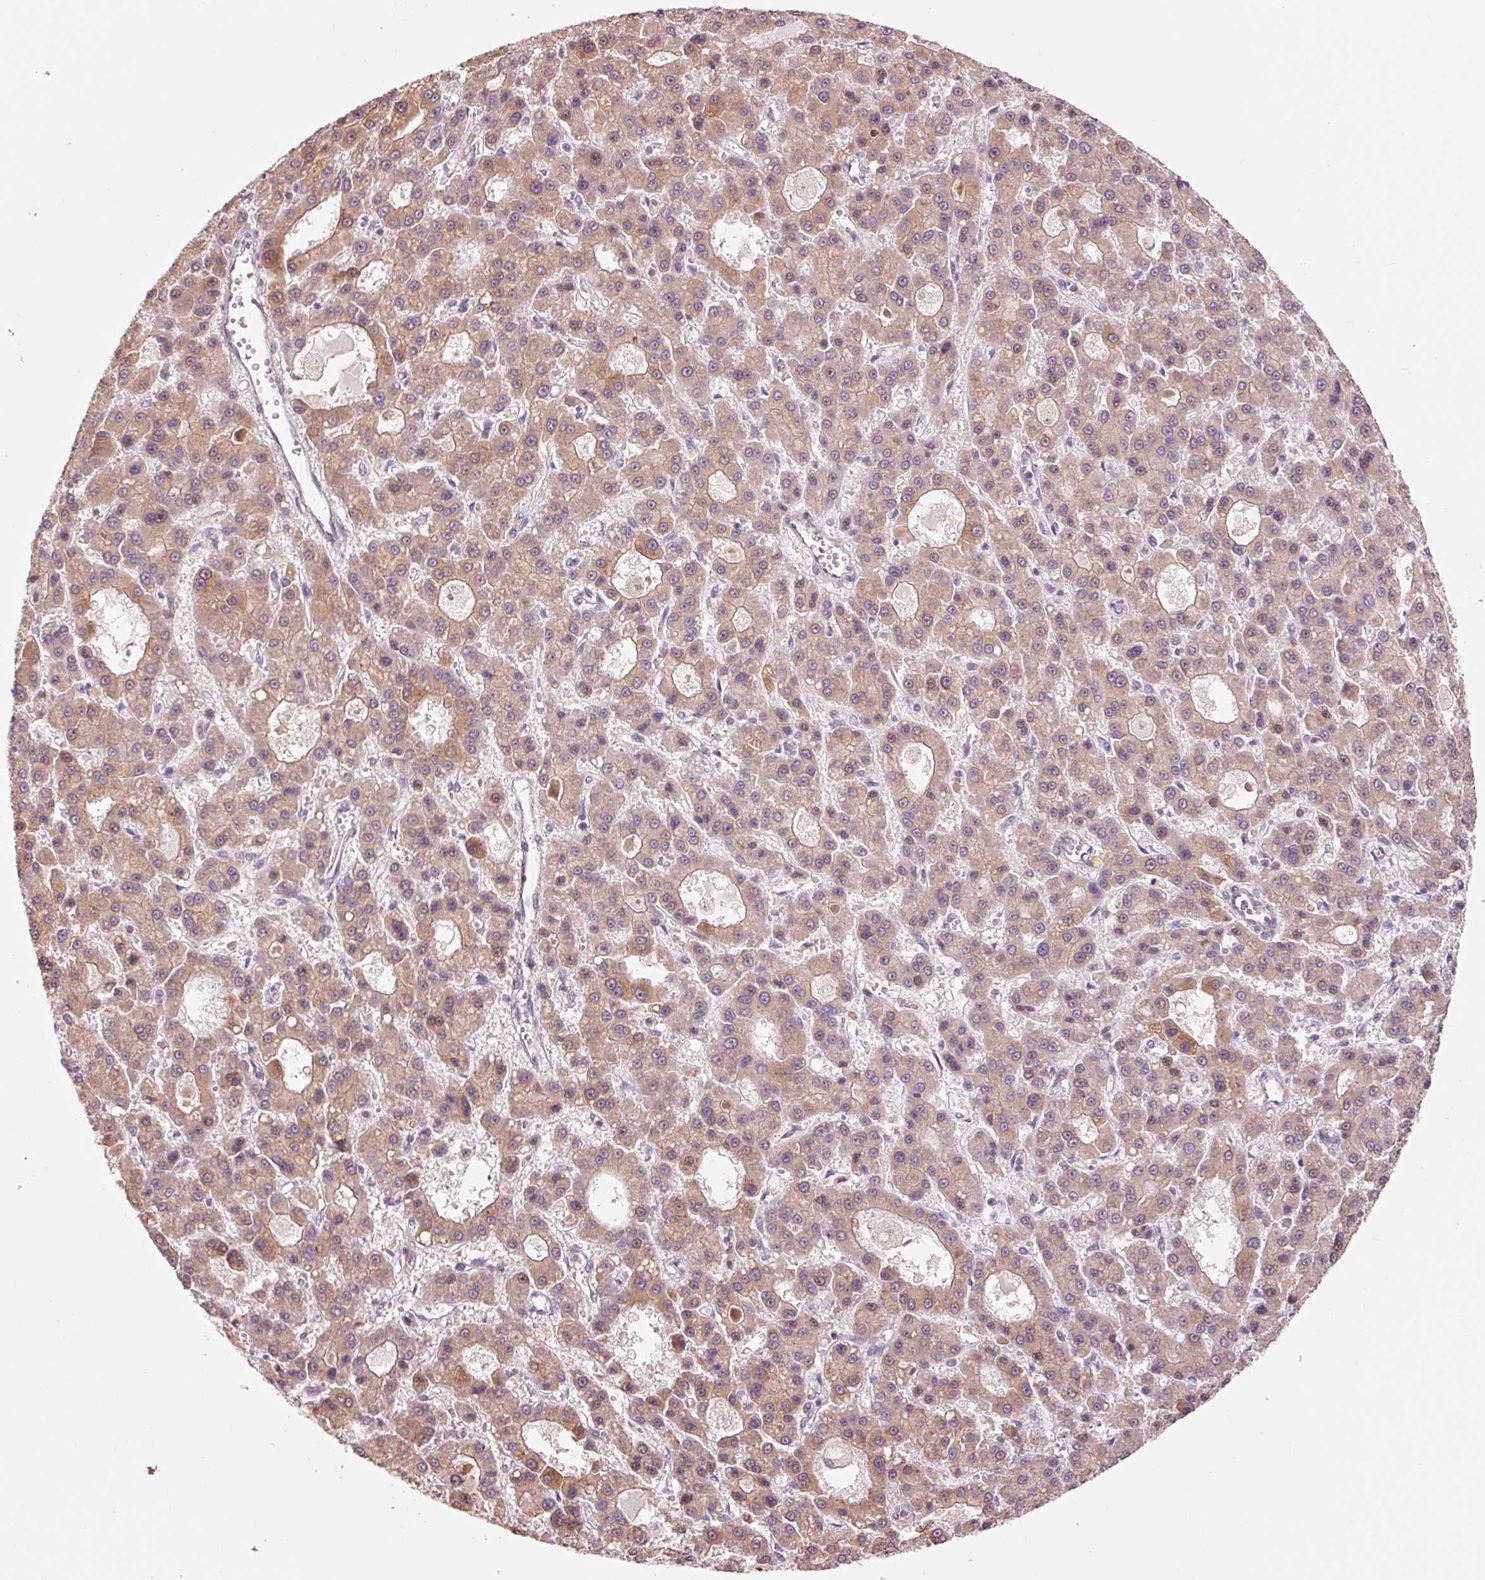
{"staining": {"intensity": "weak", "quantity": ">75%", "location": "cytoplasmic/membranous,nuclear"}, "tissue": "liver cancer", "cell_type": "Tumor cells", "image_type": "cancer", "snomed": [{"axis": "morphology", "description": "Carcinoma, Hepatocellular, NOS"}, {"axis": "topography", "description": "Liver"}], "caption": "About >75% of tumor cells in human liver hepatocellular carcinoma show weak cytoplasmic/membranous and nuclear protein staining as visualized by brown immunohistochemical staining.", "gene": "DAPP1", "patient": {"sex": "male", "age": 70}}